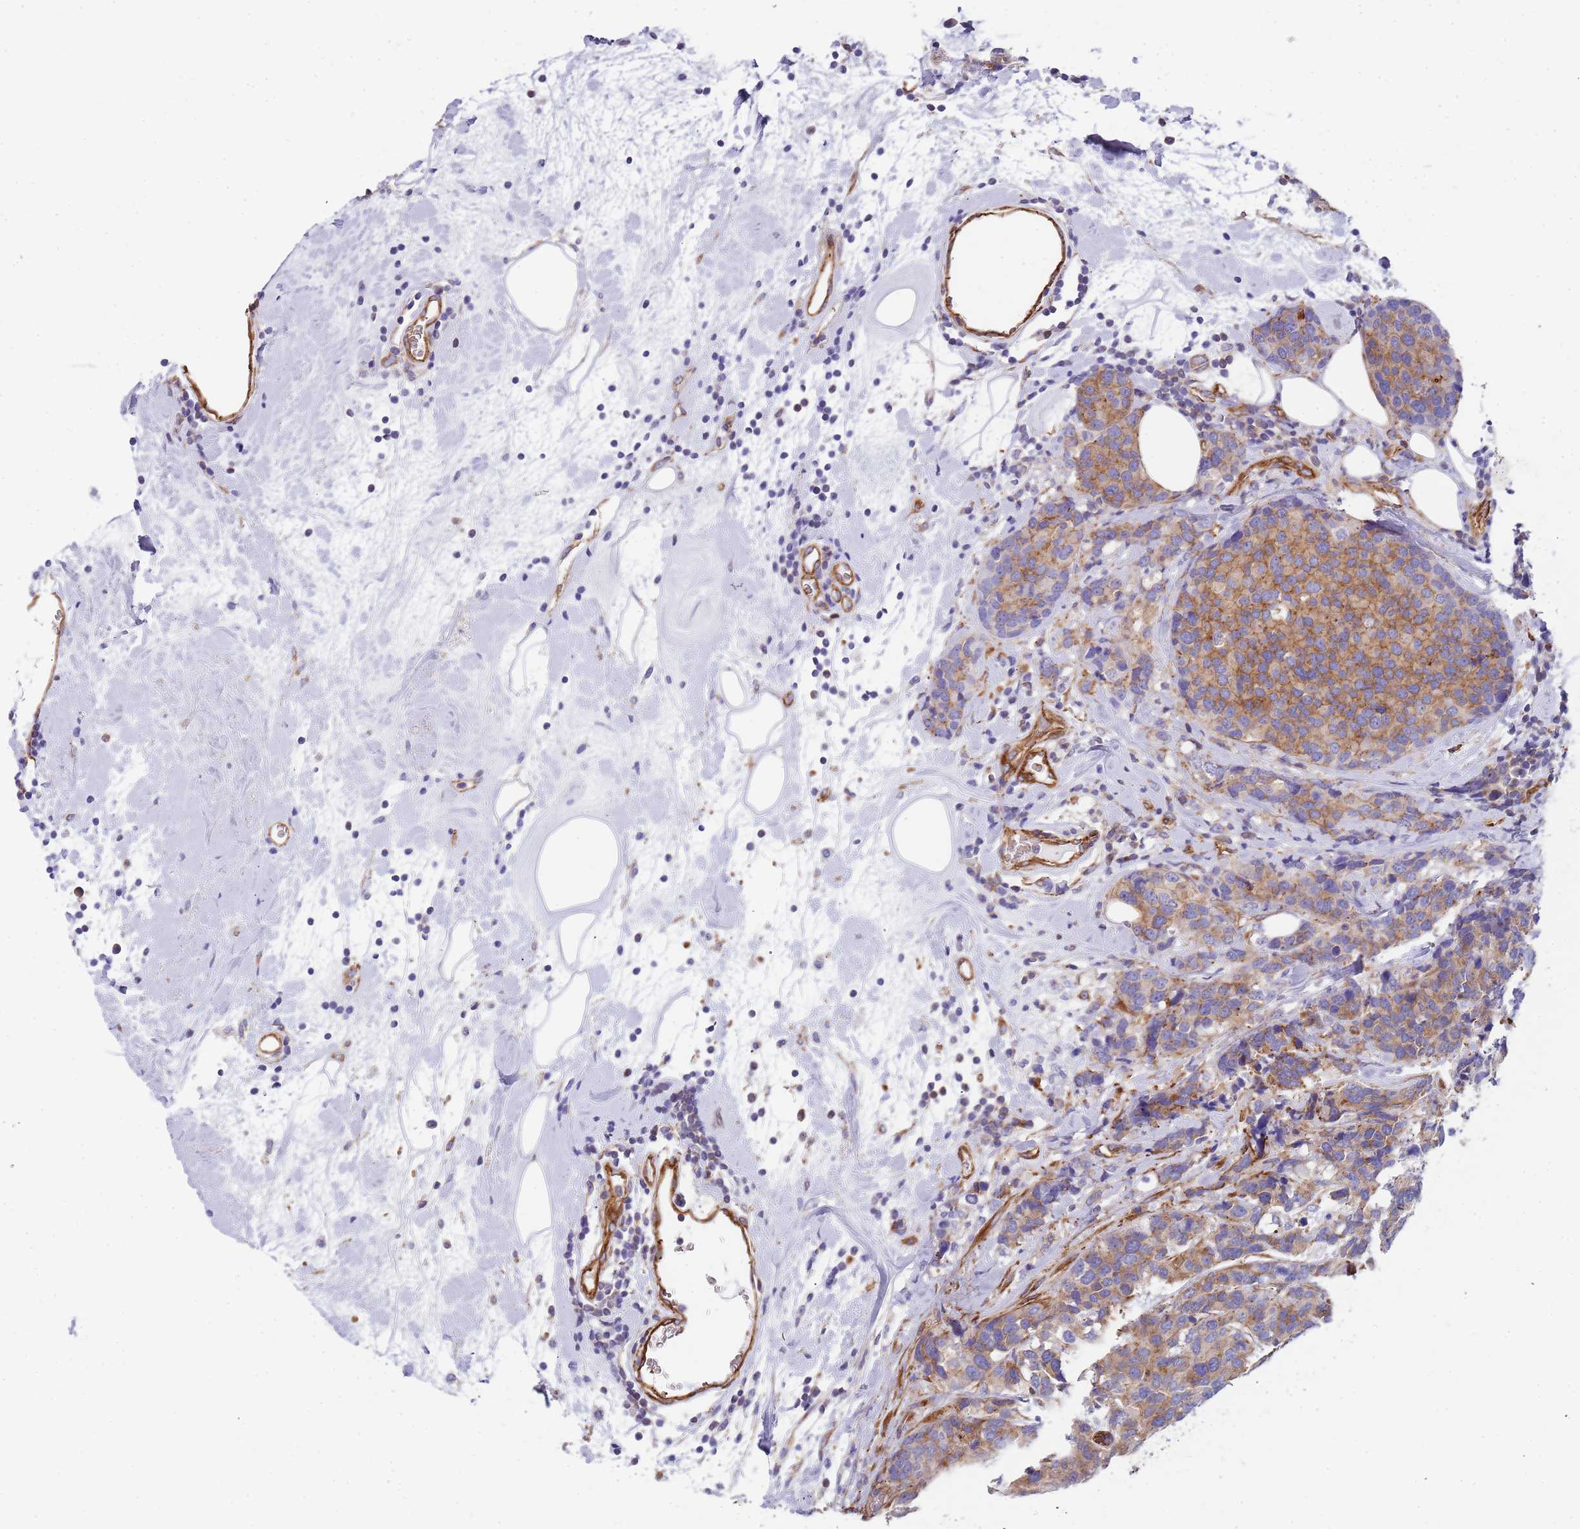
{"staining": {"intensity": "weak", "quantity": "25%-75%", "location": "cytoplasmic/membranous"}, "tissue": "breast cancer", "cell_type": "Tumor cells", "image_type": "cancer", "snomed": [{"axis": "morphology", "description": "Lobular carcinoma"}, {"axis": "topography", "description": "Breast"}], "caption": "Protein analysis of breast cancer tissue displays weak cytoplasmic/membranous expression in approximately 25%-75% of tumor cells.", "gene": "GFRAL", "patient": {"sex": "female", "age": 59}}